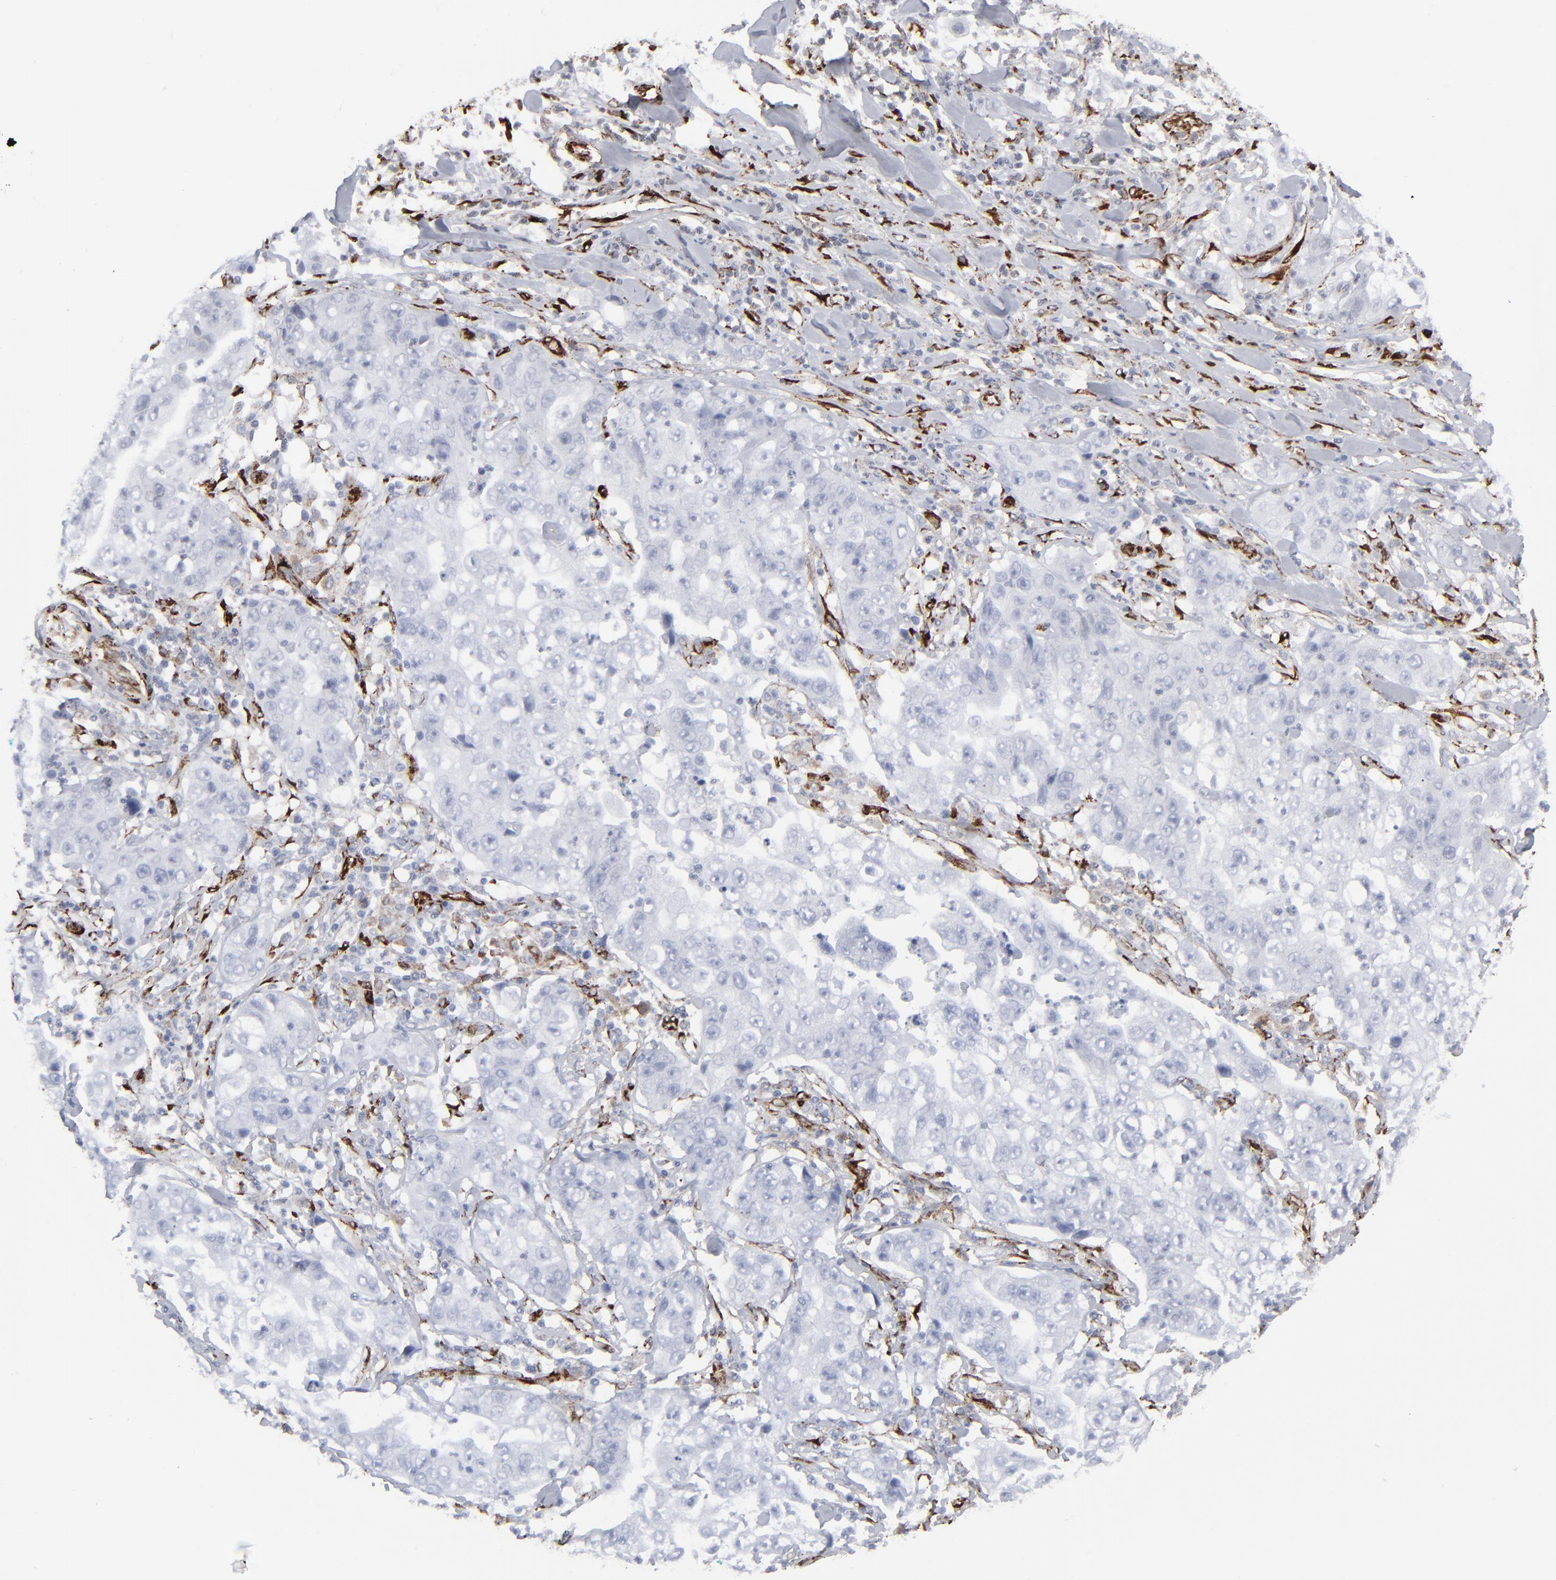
{"staining": {"intensity": "negative", "quantity": "none", "location": "none"}, "tissue": "lung cancer", "cell_type": "Tumor cells", "image_type": "cancer", "snomed": [{"axis": "morphology", "description": "Squamous cell carcinoma, NOS"}, {"axis": "topography", "description": "Lung"}], "caption": "Tumor cells show no significant protein positivity in lung cancer (squamous cell carcinoma).", "gene": "SPARC", "patient": {"sex": "male", "age": 64}}